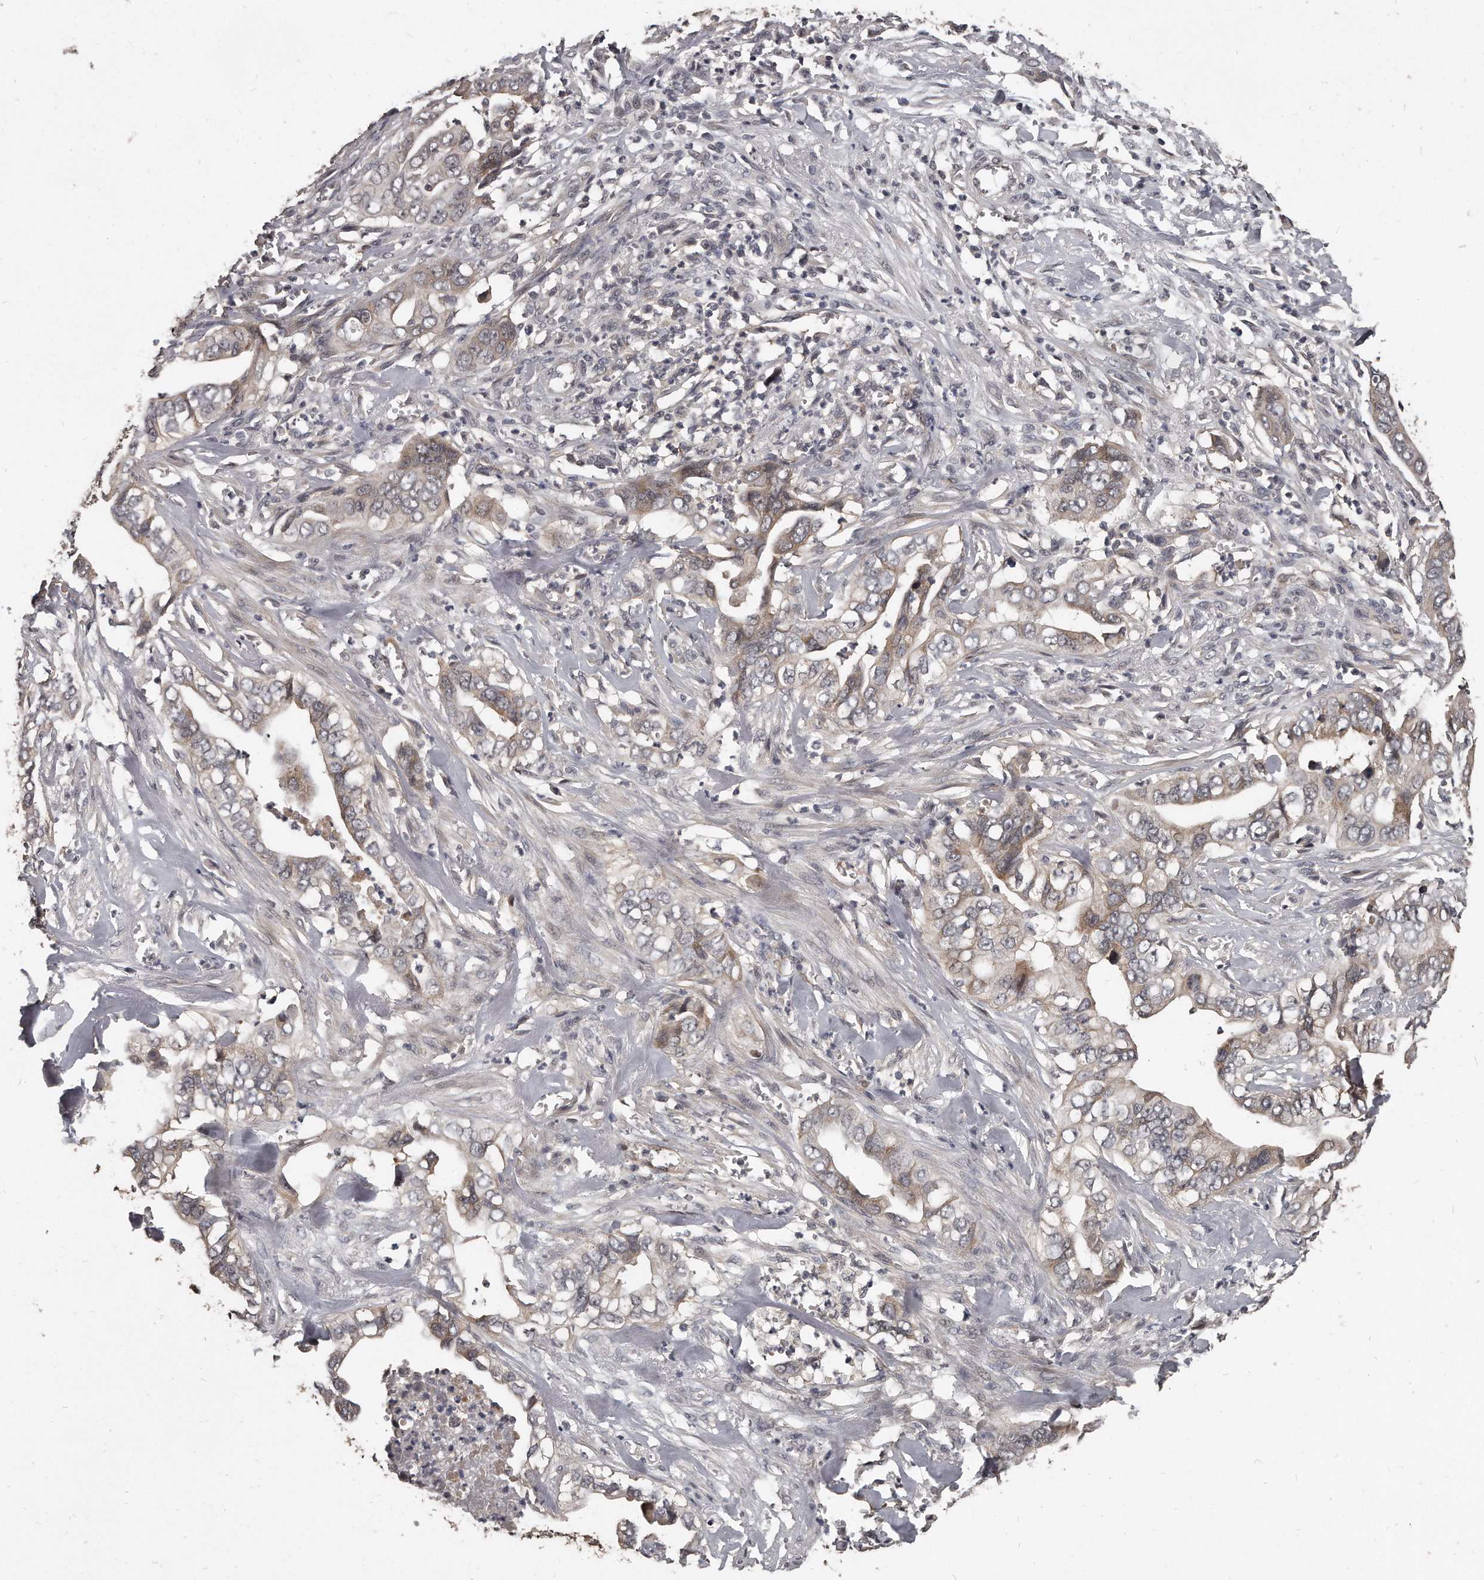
{"staining": {"intensity": "weak", "quantity": "25%-75%", "location": "cytoplasmic/membranous"}, "tissue": "liver cancer", "cell_type": "Tumor cells", "image_type": "cancer", "snomed": [{"axis": "morphology", "description": "Cholangiocarcinoma"}, {"axis": "topography", "description": "Liver"}], "caption": "The photomicrograph reveals a brown stain indicating the presence of a protein in the cytoplasmic/membranous of tumor cells in liver cancer (cholangiocarcinoma).", "gene": "GRB10", "patient": {"sex": "female", "age": 79}}